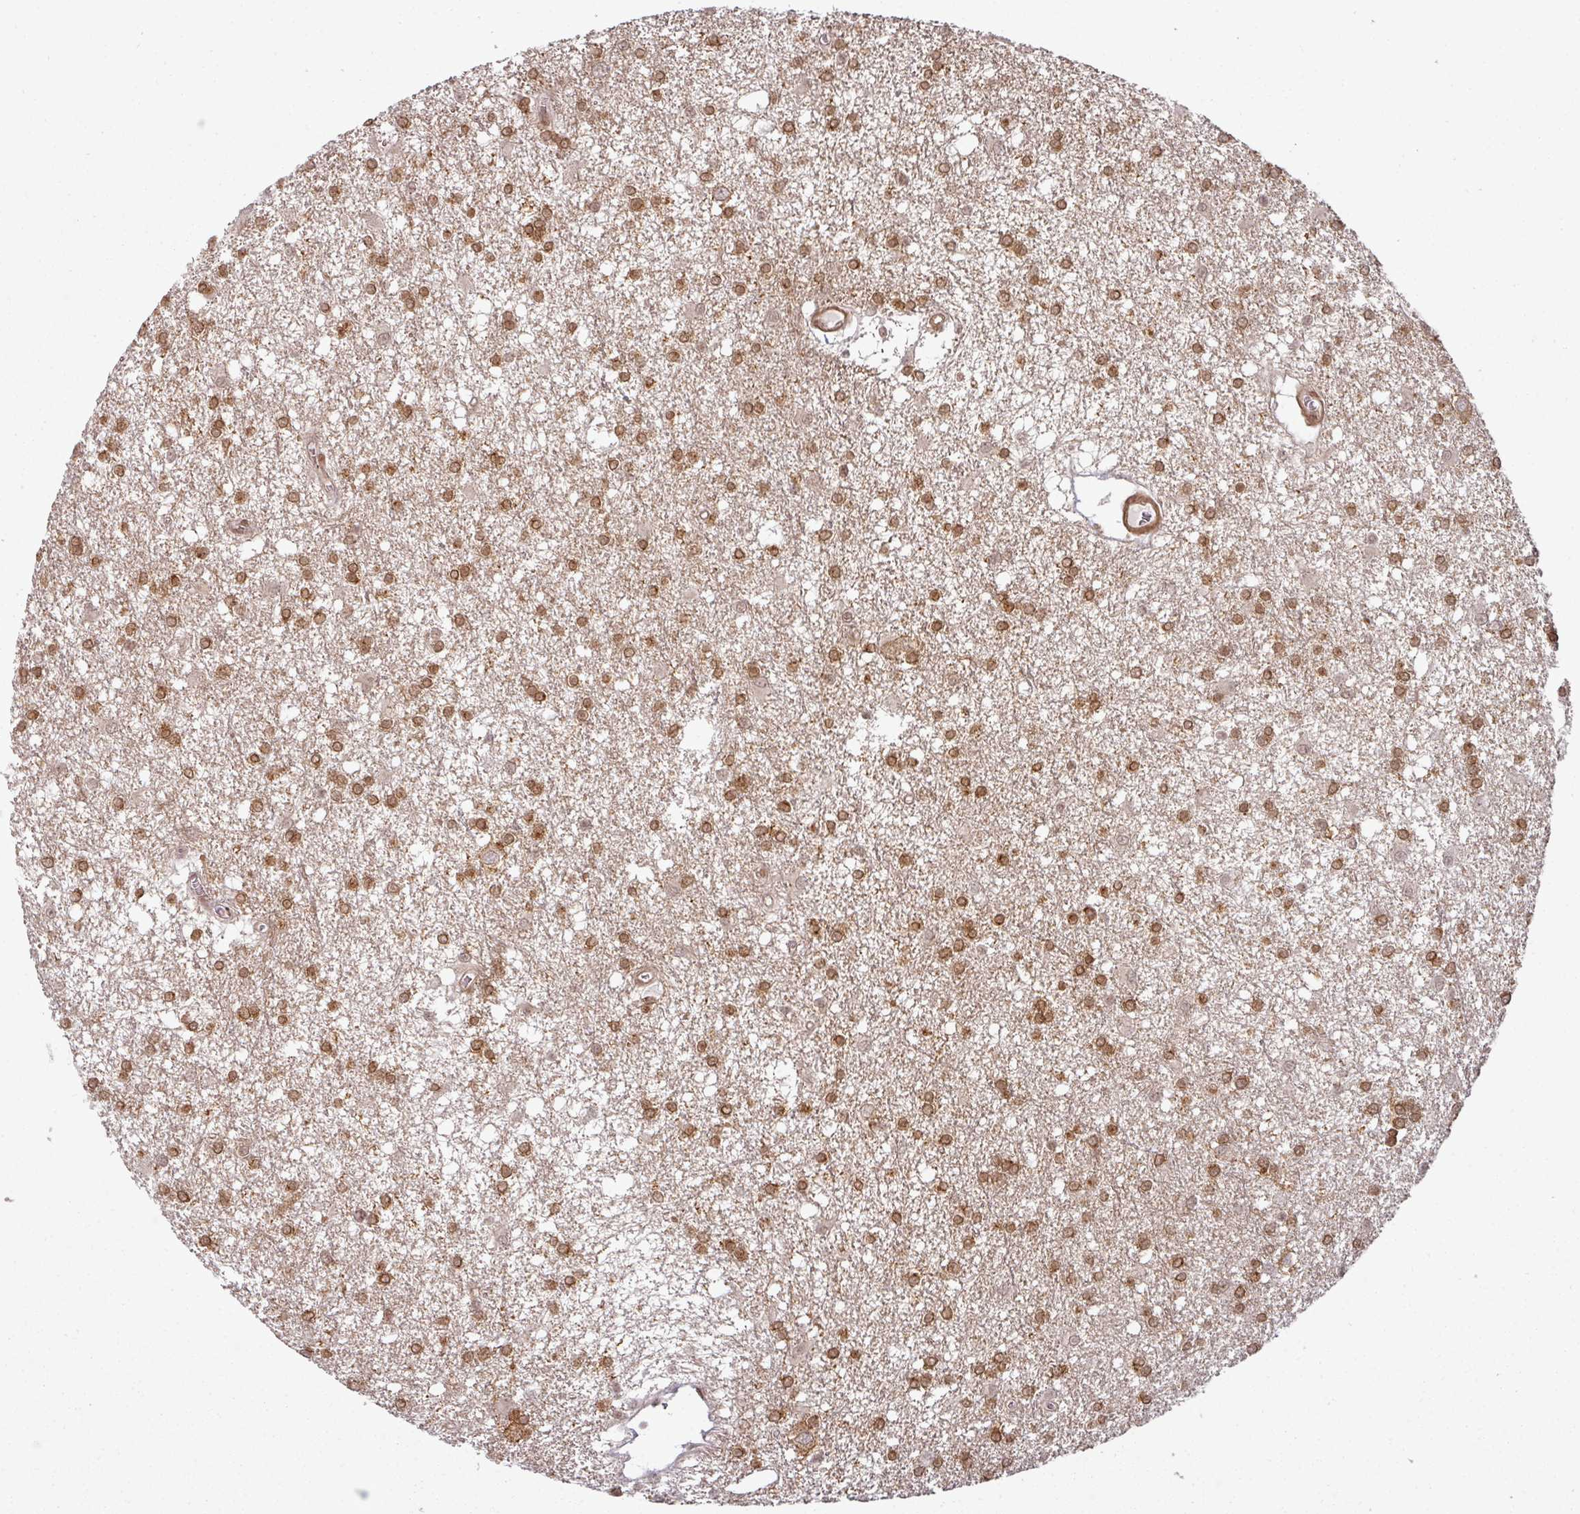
{"staining": {"intensity": "moderate", "quantity": ">75%", "location": "cytoplasmic/membranous,nuclear"}, "tissue": "glioma", "cell_type": "Tumor cells", "image_type": "cancer", "snomed": [{"axis": "morphology", "description": "Glioma, malignant, High grade"}, {"axis": "topography", "description": "Brain"}], "caption": "A histopathology image showing moderate cytoplasmic/membranous and nuclear staining in approximately >75% of tumor cells in high-grade glioma (malignant), as visualized by brown immunohistochemical staining.", "gene": "SIK3", "patient": {"sex": "male", "age": 48}}